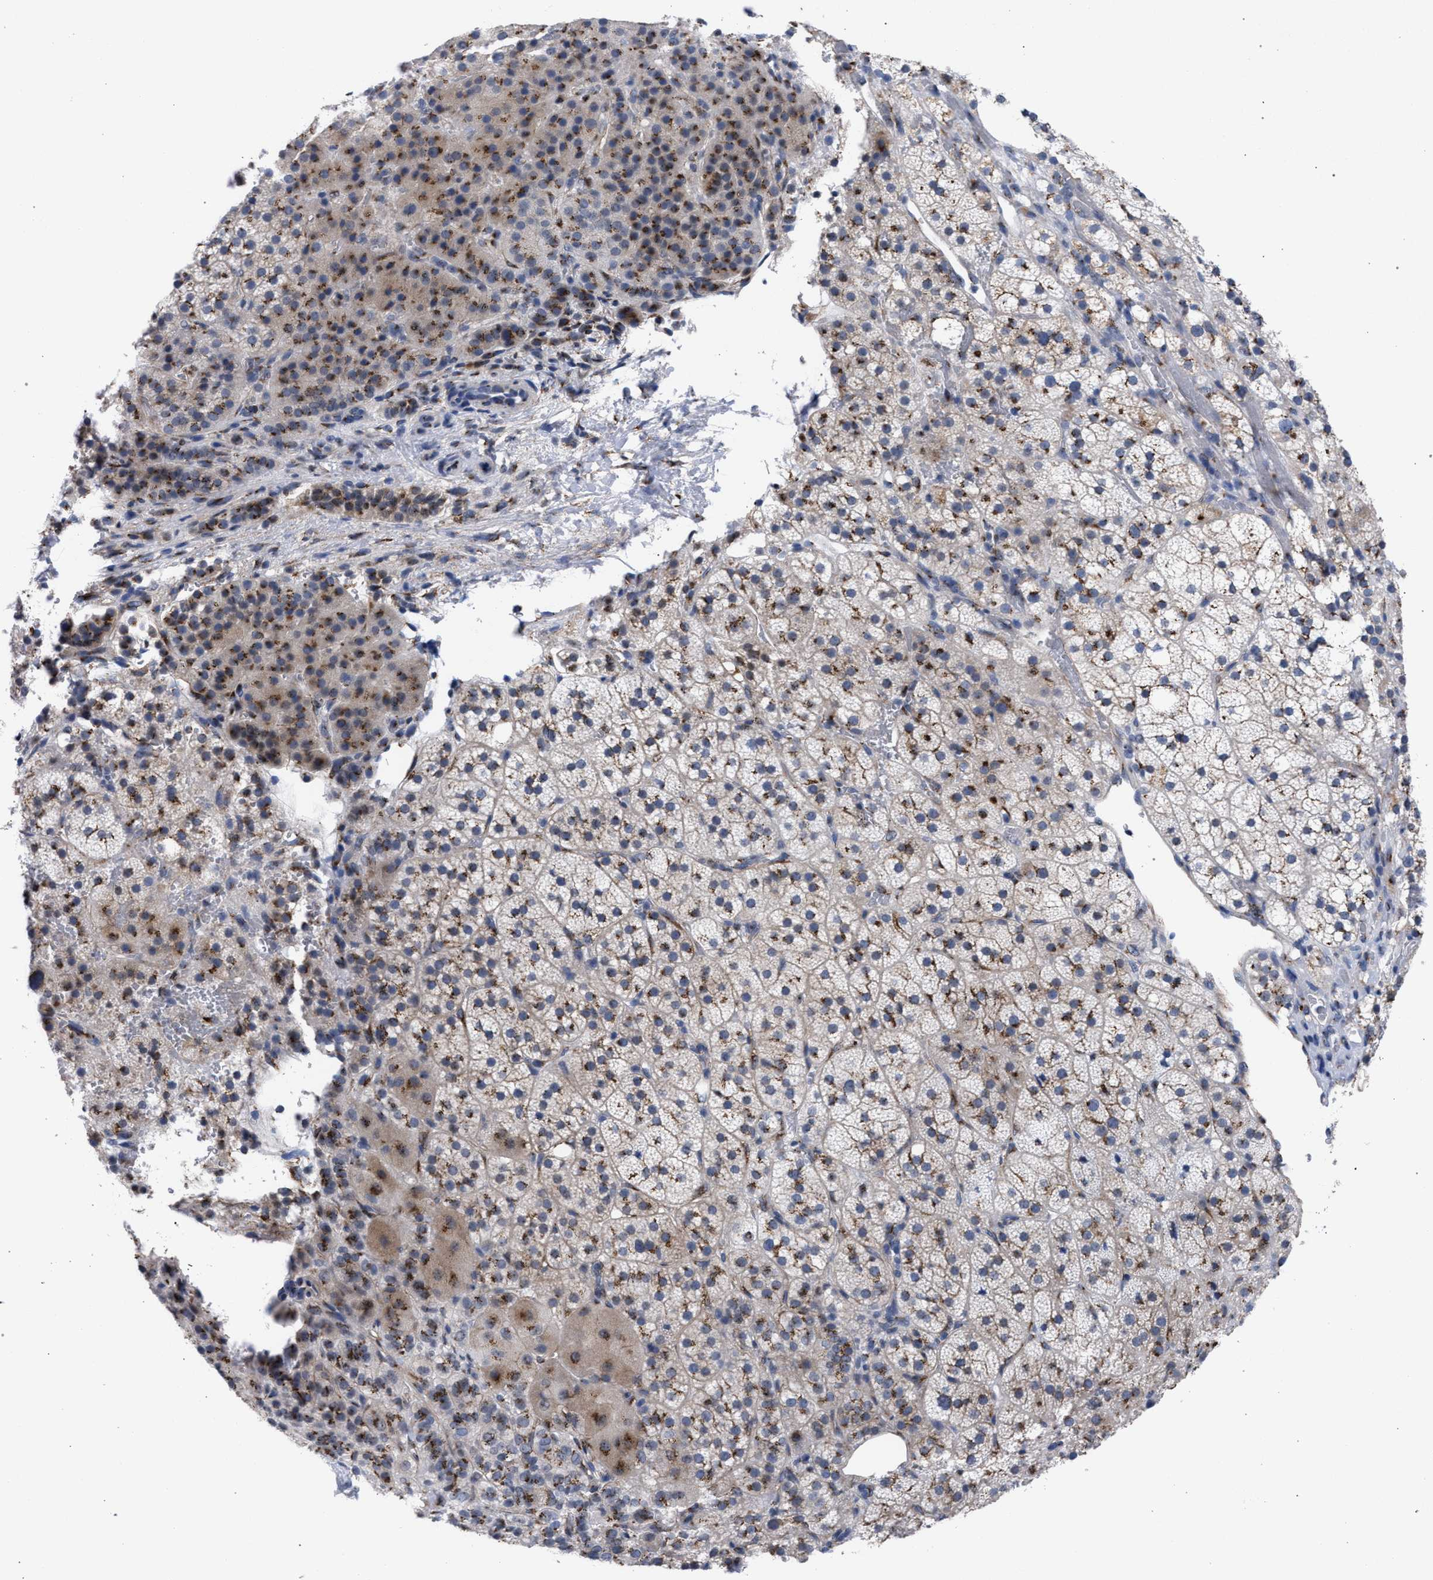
{"staining": {"intensity": "moderate", "quantity": ">75%", "location": "cytoplasmic/membranous"}, "tissue": "adrenal gland", "cell_type": "Glandular cells", "image_type": "normal", "snomed": [{"axis": "morphology", "description": "Normal tissue, NOS"}, {"axis": "topography", "description": "Adrenal gland"}], "caption": "Immunohistochemical staining of unremarkable adrenal gland exhibits >75% levels of moderate cytoplasmic/membranous protein positivity in approximately >75% of glandular cells. (DAB (3,3'-diaminobenzidine) IHC, brown staining for protein, blue staining for nuclei).", "gene": "GOLGA2", "patient": {"sex": "female", "age": 59}}